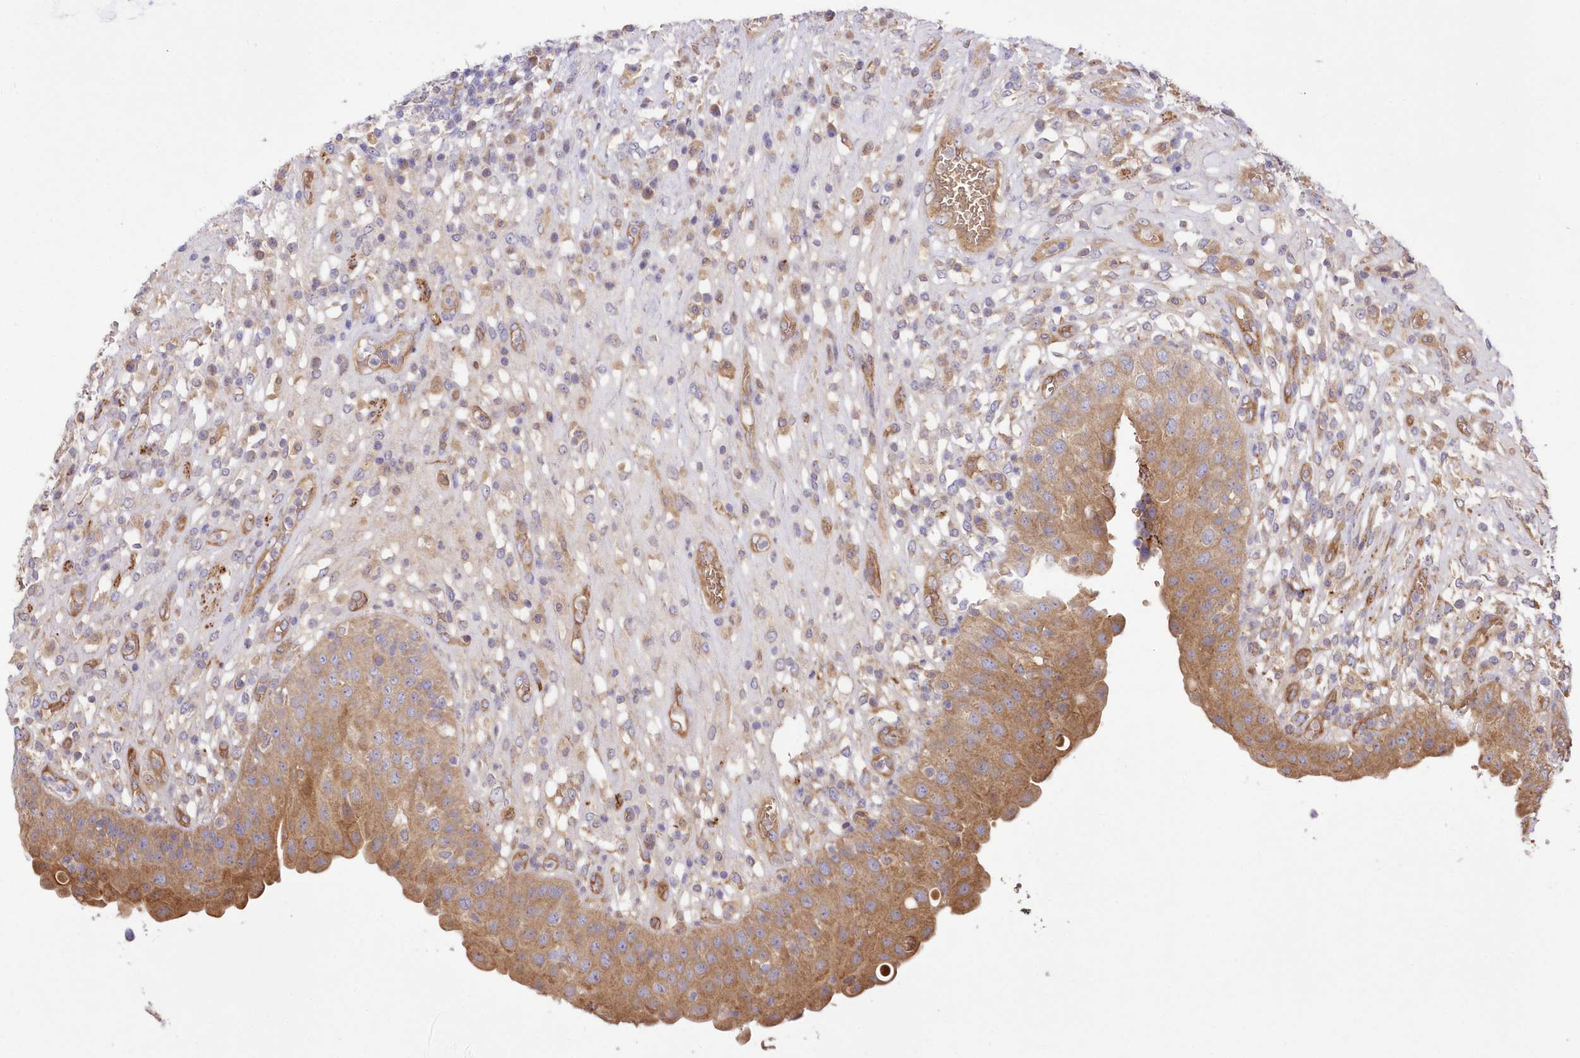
{"staining": {"intensity": "moderate", "quantity": ">75%", "location": "cytoplasmic/membranous"}, "tissue": "urinary bladder", "cell_type": "Urothelial cells", "image_type": "normal", "snomed": [{"axis": "morphology", "description": "Normal tissue, NOS"}, {"axis": "topography", "description": "Urinary bladder"}], "caption": "Approximately >75% of urothelial cells in unremarkable human urinary bladder display moderate cytoplasmic/membranous protein expression as visualized by brown immunohistochemical staining.", "gene": "FCHO2", "patient": {"sex": "female", "age": 62}}